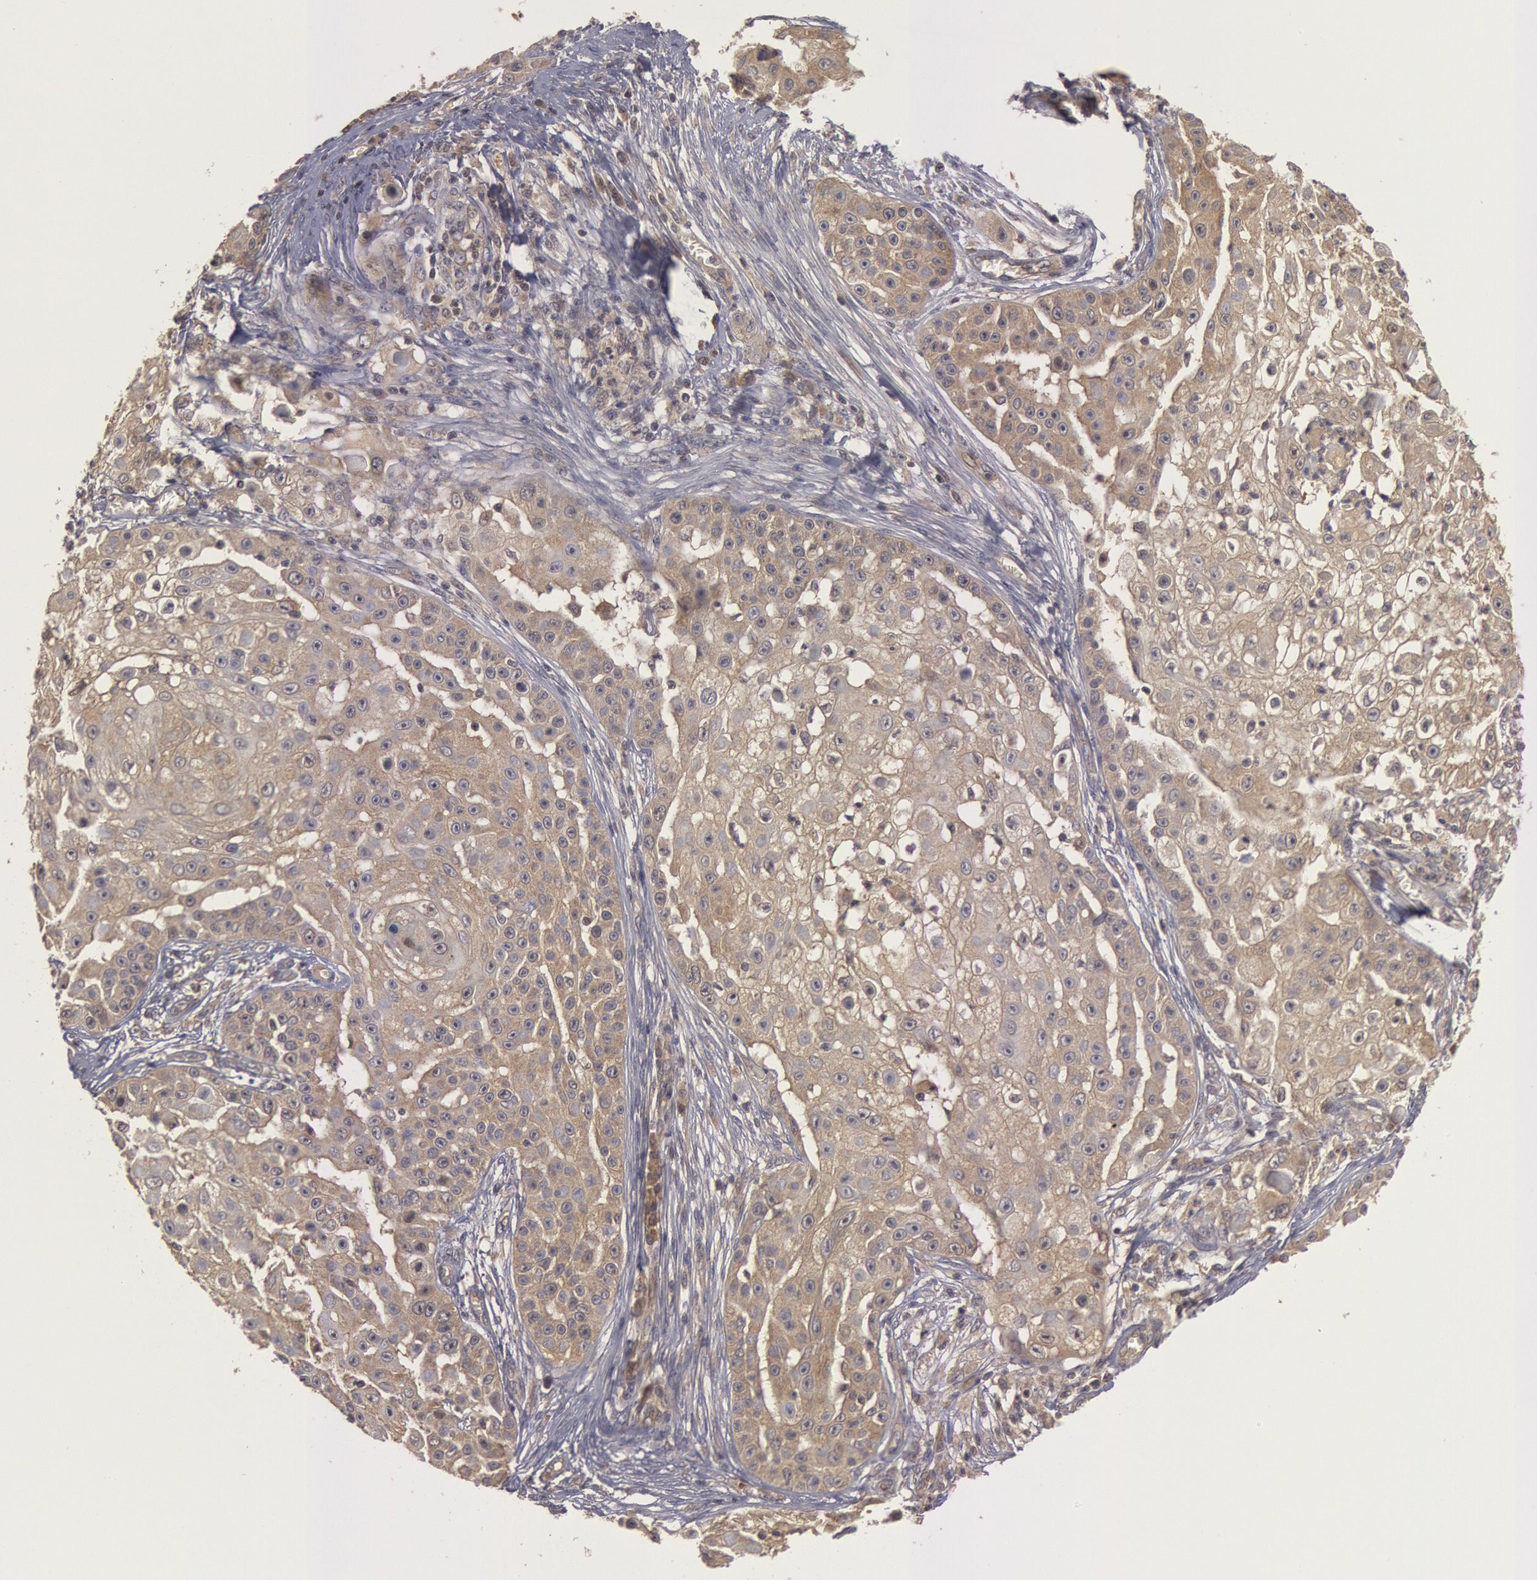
{"staining": {"intensity": "weak", "quantity": "25%-75%", "location": "cytoplasmic/membranous"}, "tissue": "skin cancer", "cell_type": "Tumor cells", "image_type": "cancer", "snomed": [{"axis": "morphology", "description": "Squamous cell carcinoma, NOS"}, {"axis": "topography", "description": "Skin"}], "caption": "Weak cytoplasmic/membranous protein staining is present in about 25%-75% of tumor cells in skin cancer. The protein is shown in brown color, while the nuclei are stained blue.", "gene": "BRAF", "patient": {"sex": "female", "age": 57}}